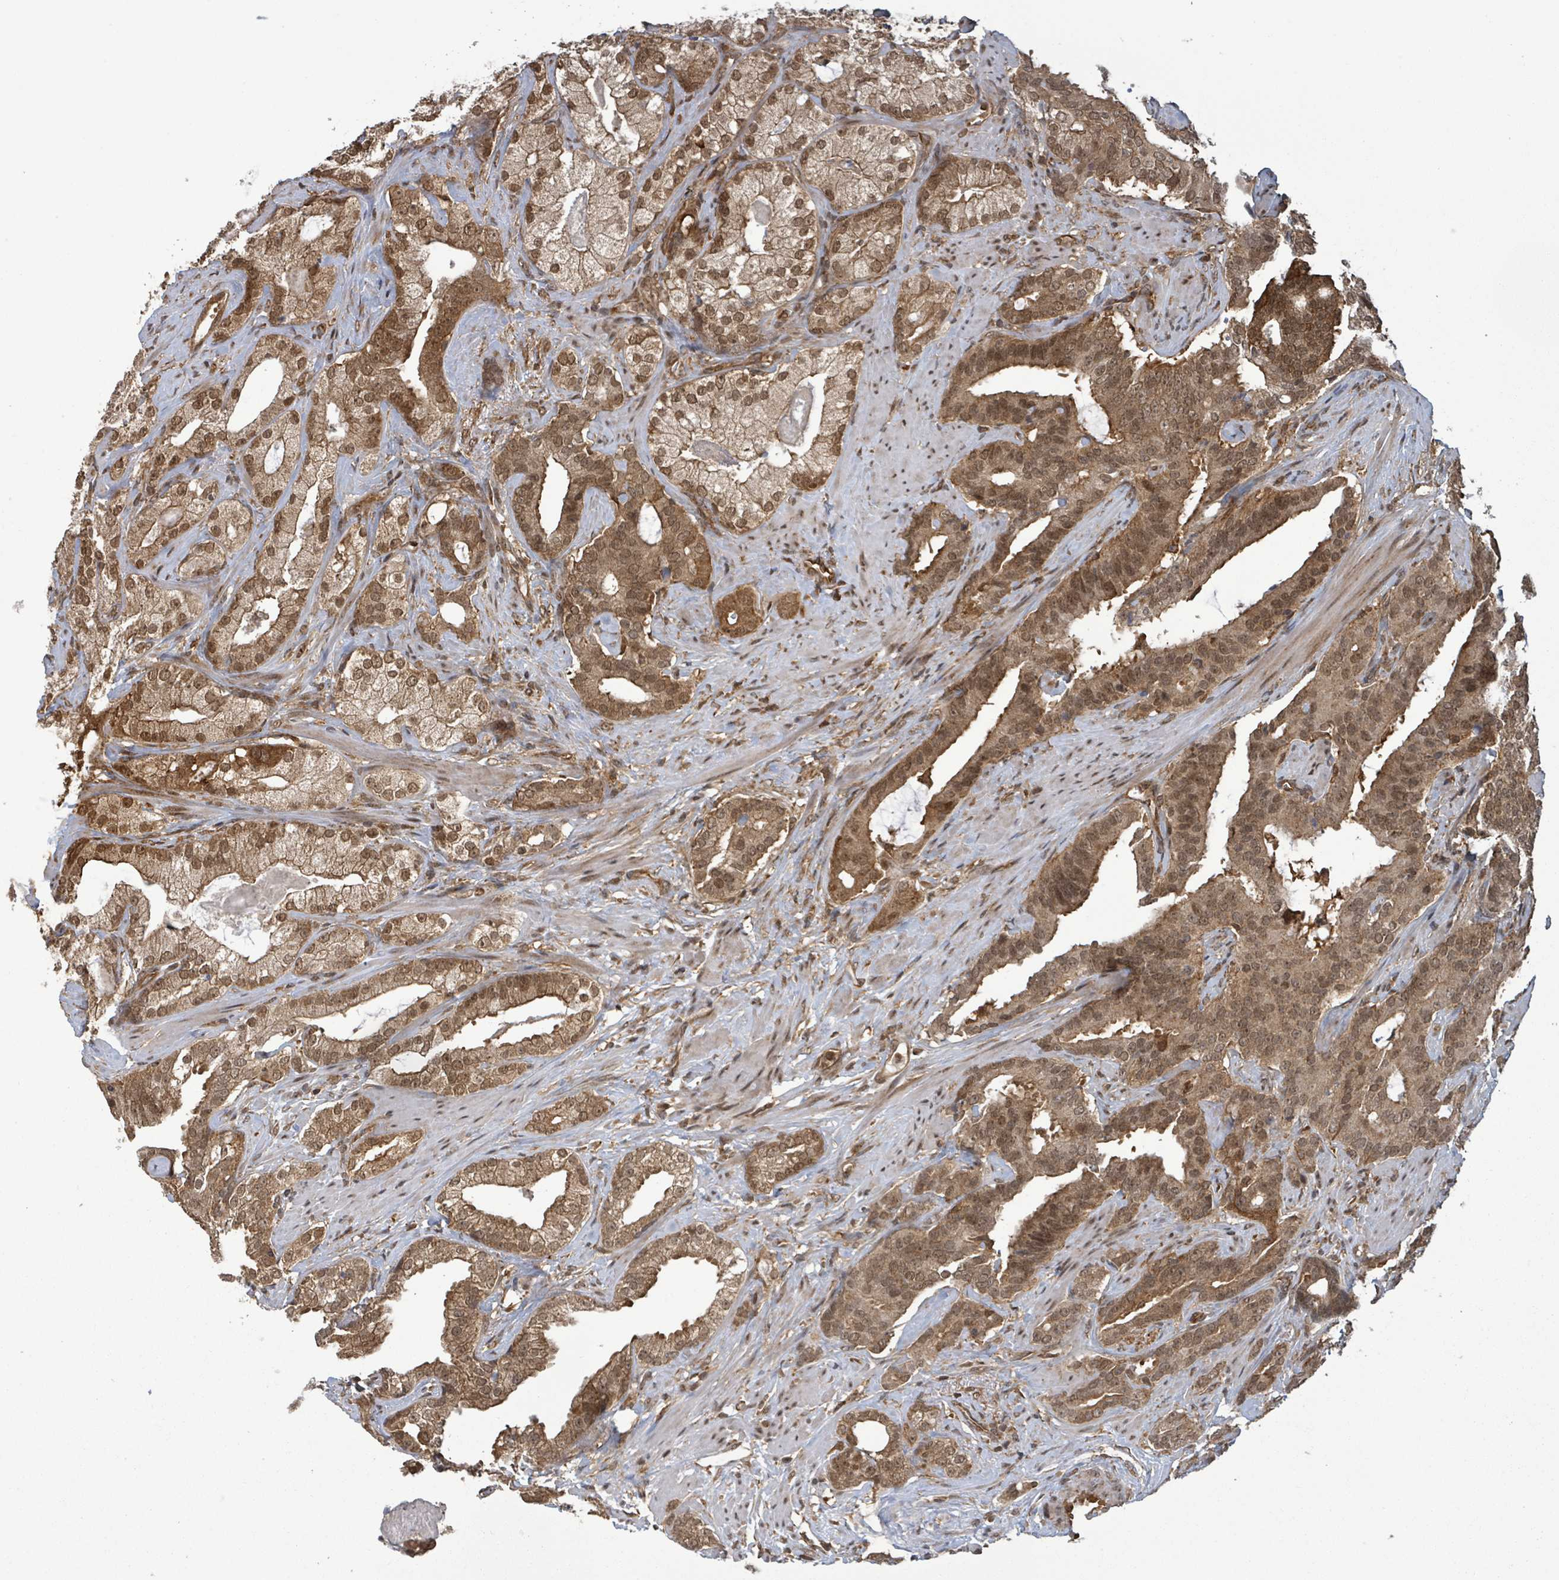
{"staining": {"intensity": "strong", "quantity": ">75%", "location": "cytoplasmic/membranous,nuclear"}, "tissue": "prostate cancer", "cell_type": "Tumor cells", "image_type": "cancer", "snomed": [{"axis": "morphology", "description": "Adenocarcinoma, High grade"}, {"axis": "topography", "description": "Prostate"}], "caption": "Prostate cancer (adenocarcinoma (high-grade)) stained for a protein shows strong cytoplasmic/membranous and nuclear positivity in tumor cells.", "gene": "KLC1", "patient": {"sex": "male", "age": 64}}